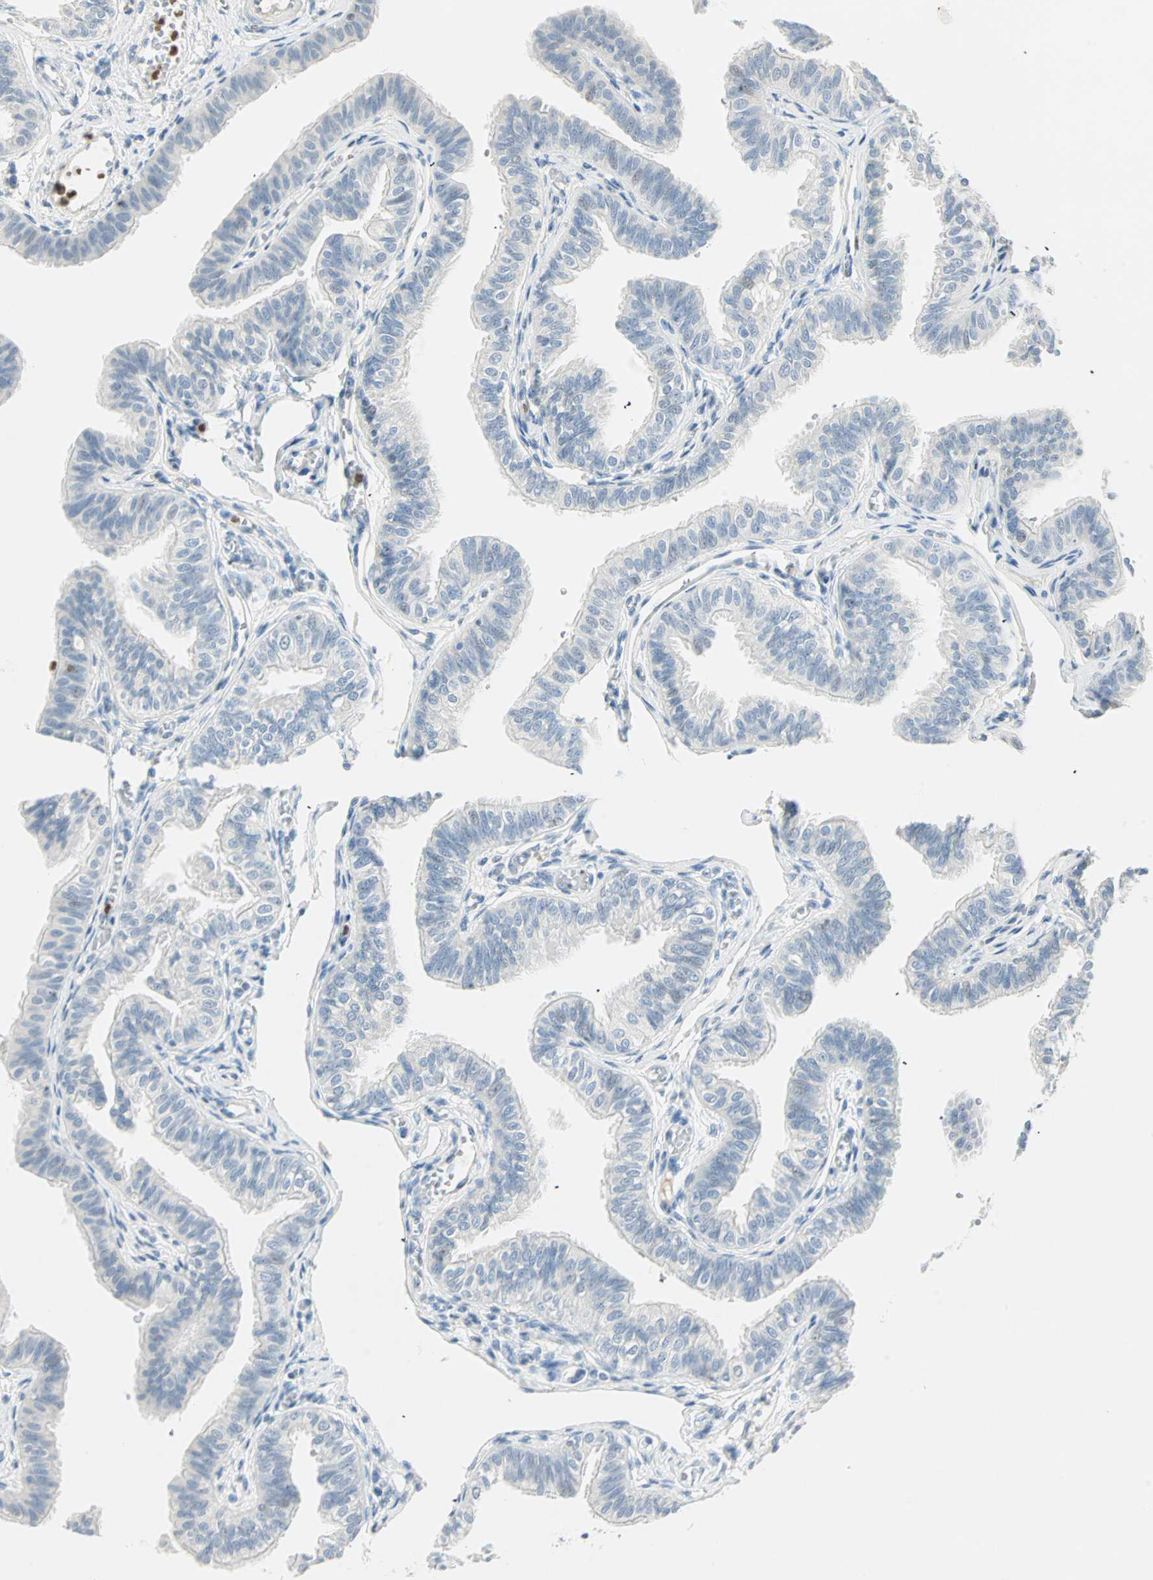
{"staining": {"intensity": "negative", "quantity": "none", "location": "none"}, "tissue": "fallopian tube", "cell_type": "Glandular cells", "image_type": "normal", "snomed": [{"axis": "morphology", "description": "Normal tissue, NOS"}, {"axis": "morphology", "description": "Dermoid, NOS"}, {"axis": "topography", "description": "Fallopian tube"}], "caption": "Immunohistochemistry (IHC) of unremarkable fallopian tube shows no expression in glandular cells.", "gene": "MLLT10", "patient": {"sex": "female", "age": 33}}